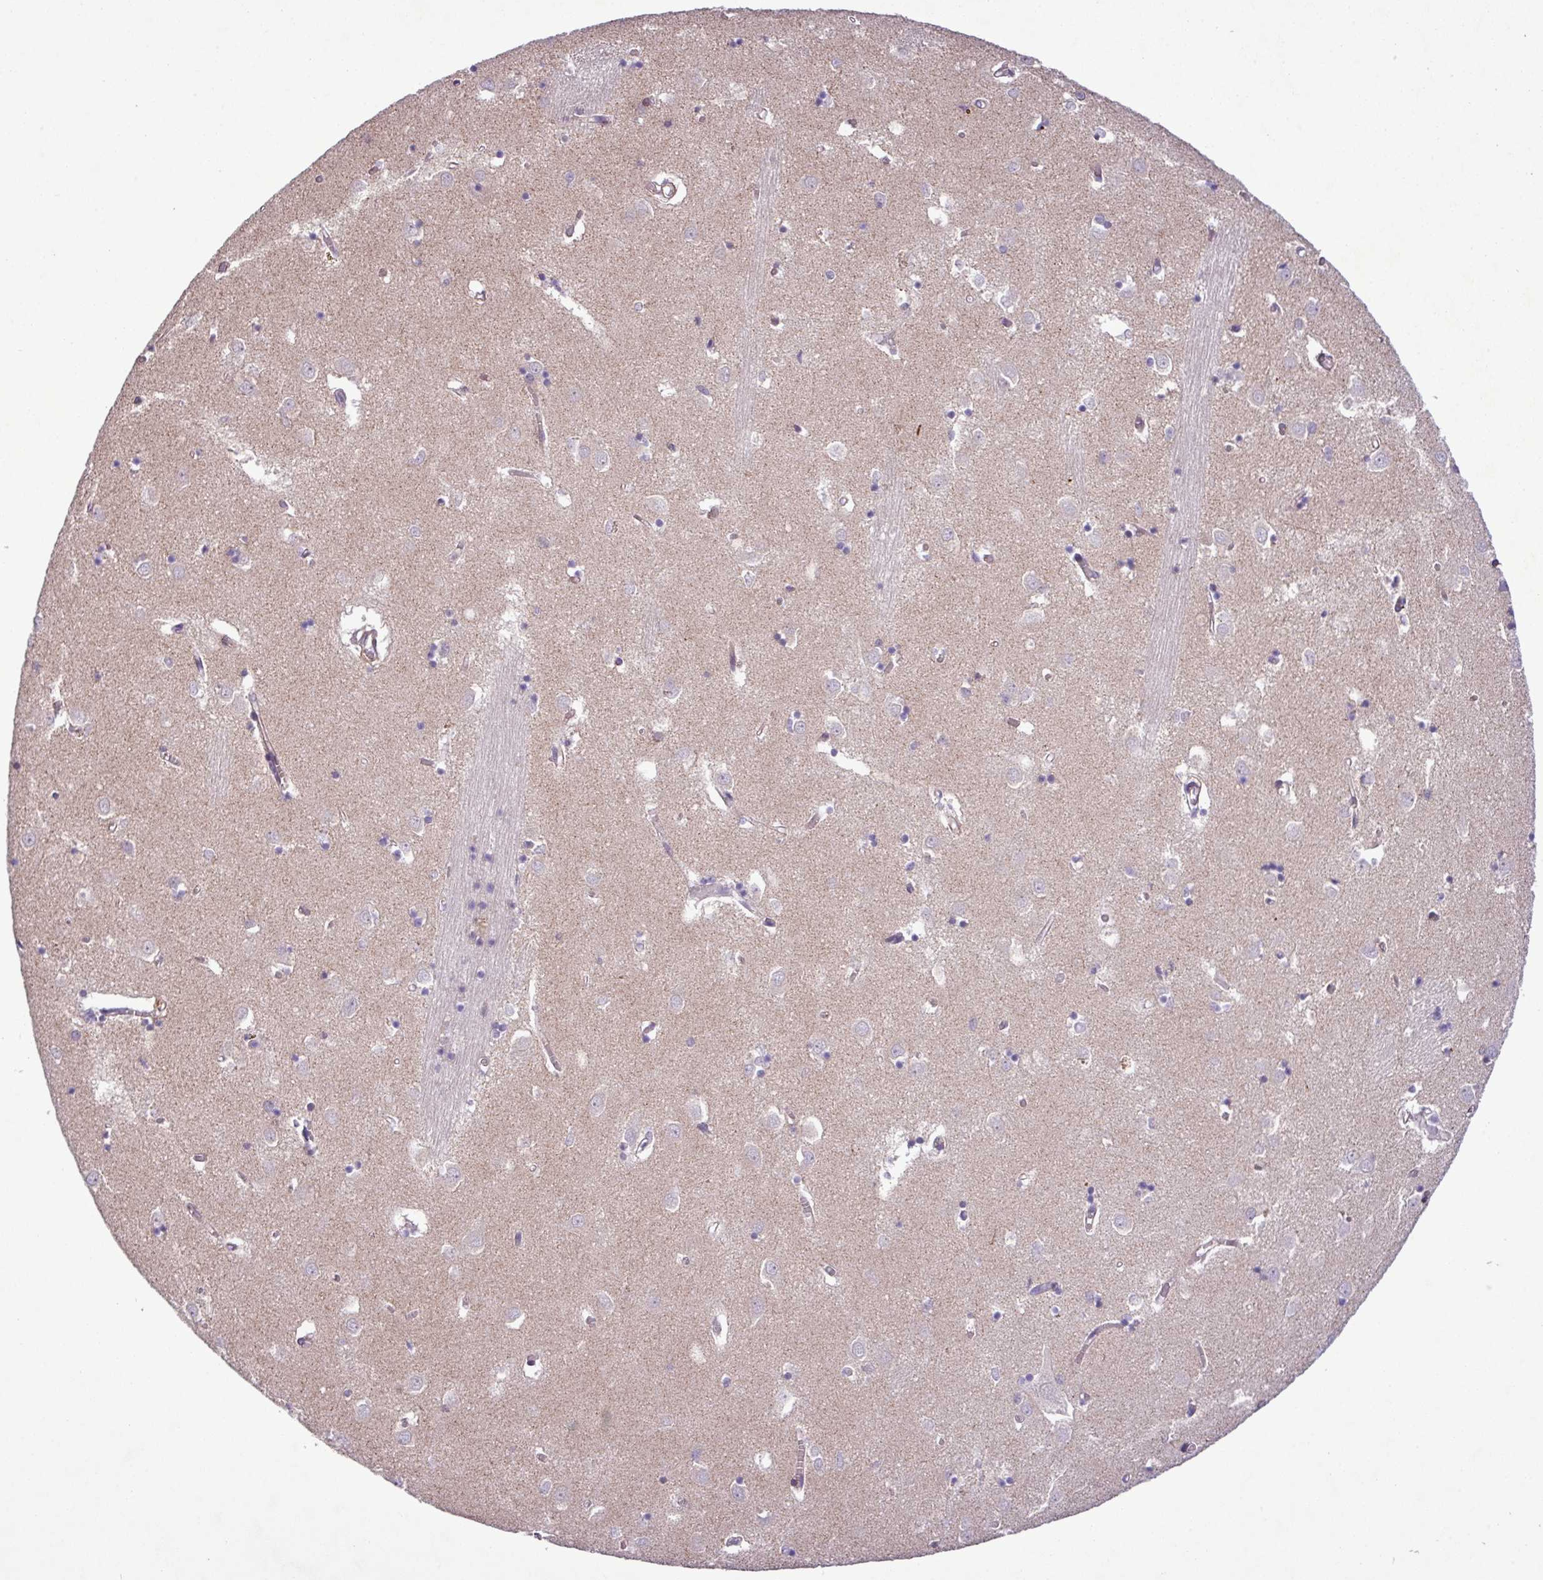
{"staining": {"intensity": "weak", "quantity": "<25%", "location": "cytoplasmic/membranous"}, "tissue": "caudate", "cell_type": "Glial cells", "image_type": "normal", "snomed": [{"axis": "morphology", "description": "Normal tissue, NOS"}, {"axis": "topography", "description": "Lateral ventricle wall"}], "caption": "DAB (3,3'-diaminobenzidine) immunohistochemical staining of benign human caudate displays no significant positivity in glial cells.", "gene": "CD248", "patient": {"sex": "male", "age": 70}}